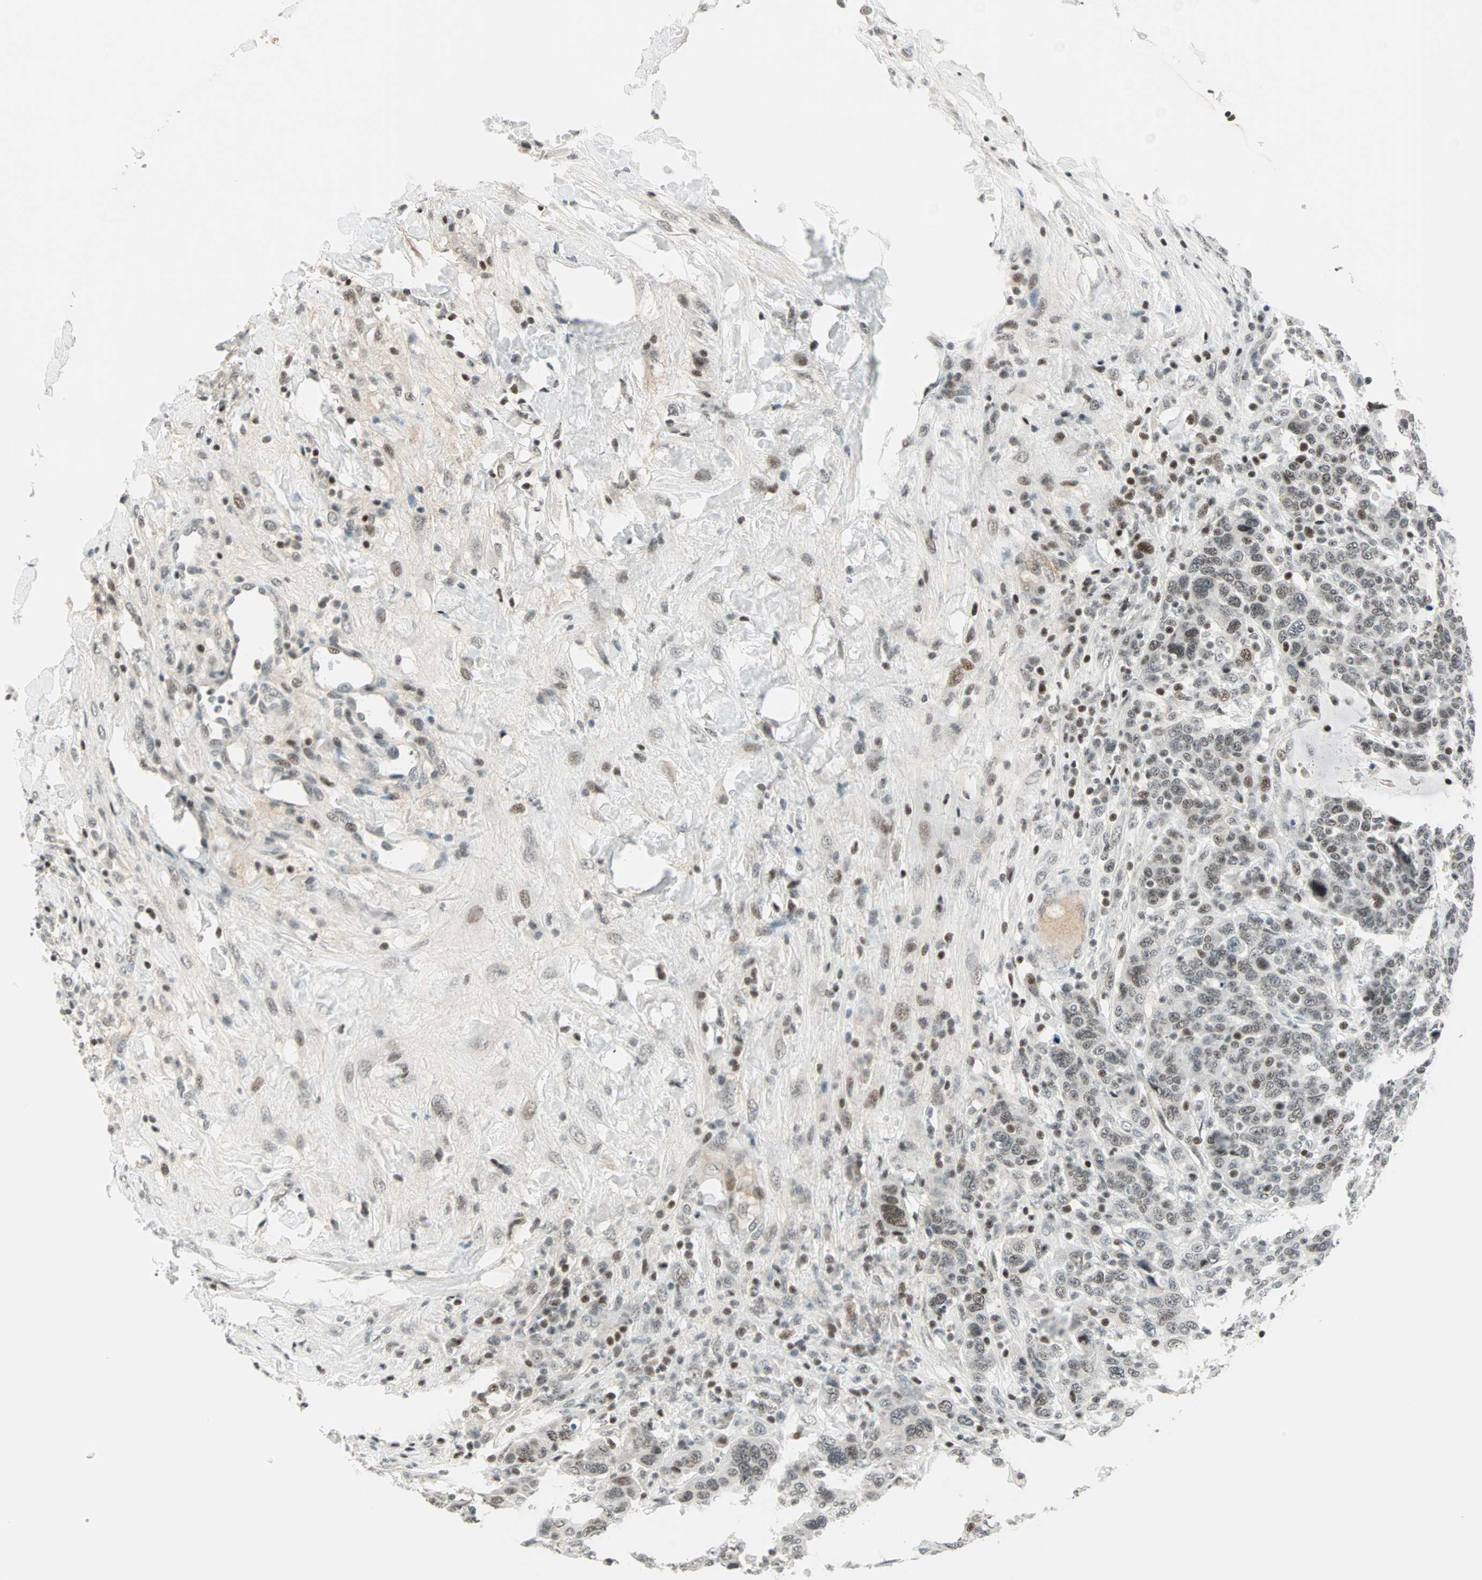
{"staining": {"intensity": "weak", "quantity": ">75%", "location": "nuclear"}, "tissue": "breast cancer", "cell_type": "Tumor cells", "image_type": "cancer", "snomed": [{"axis": "morphology", "description": "Duct carcinoma"}, {"axis": "topography", "description": "Breast"}], "caption": "IHC staining of breast cancer, which displays low levels of weak nuclear expression in approximately >75% of tumor cells indicating weak nuclear protein staining. The staining was performed using DAB (brown) for protein detection and nuclei were counterstained in hematoxylin (blue).", "gene": "SIN3A", "patient": {"sex": "female", "age": 37}}